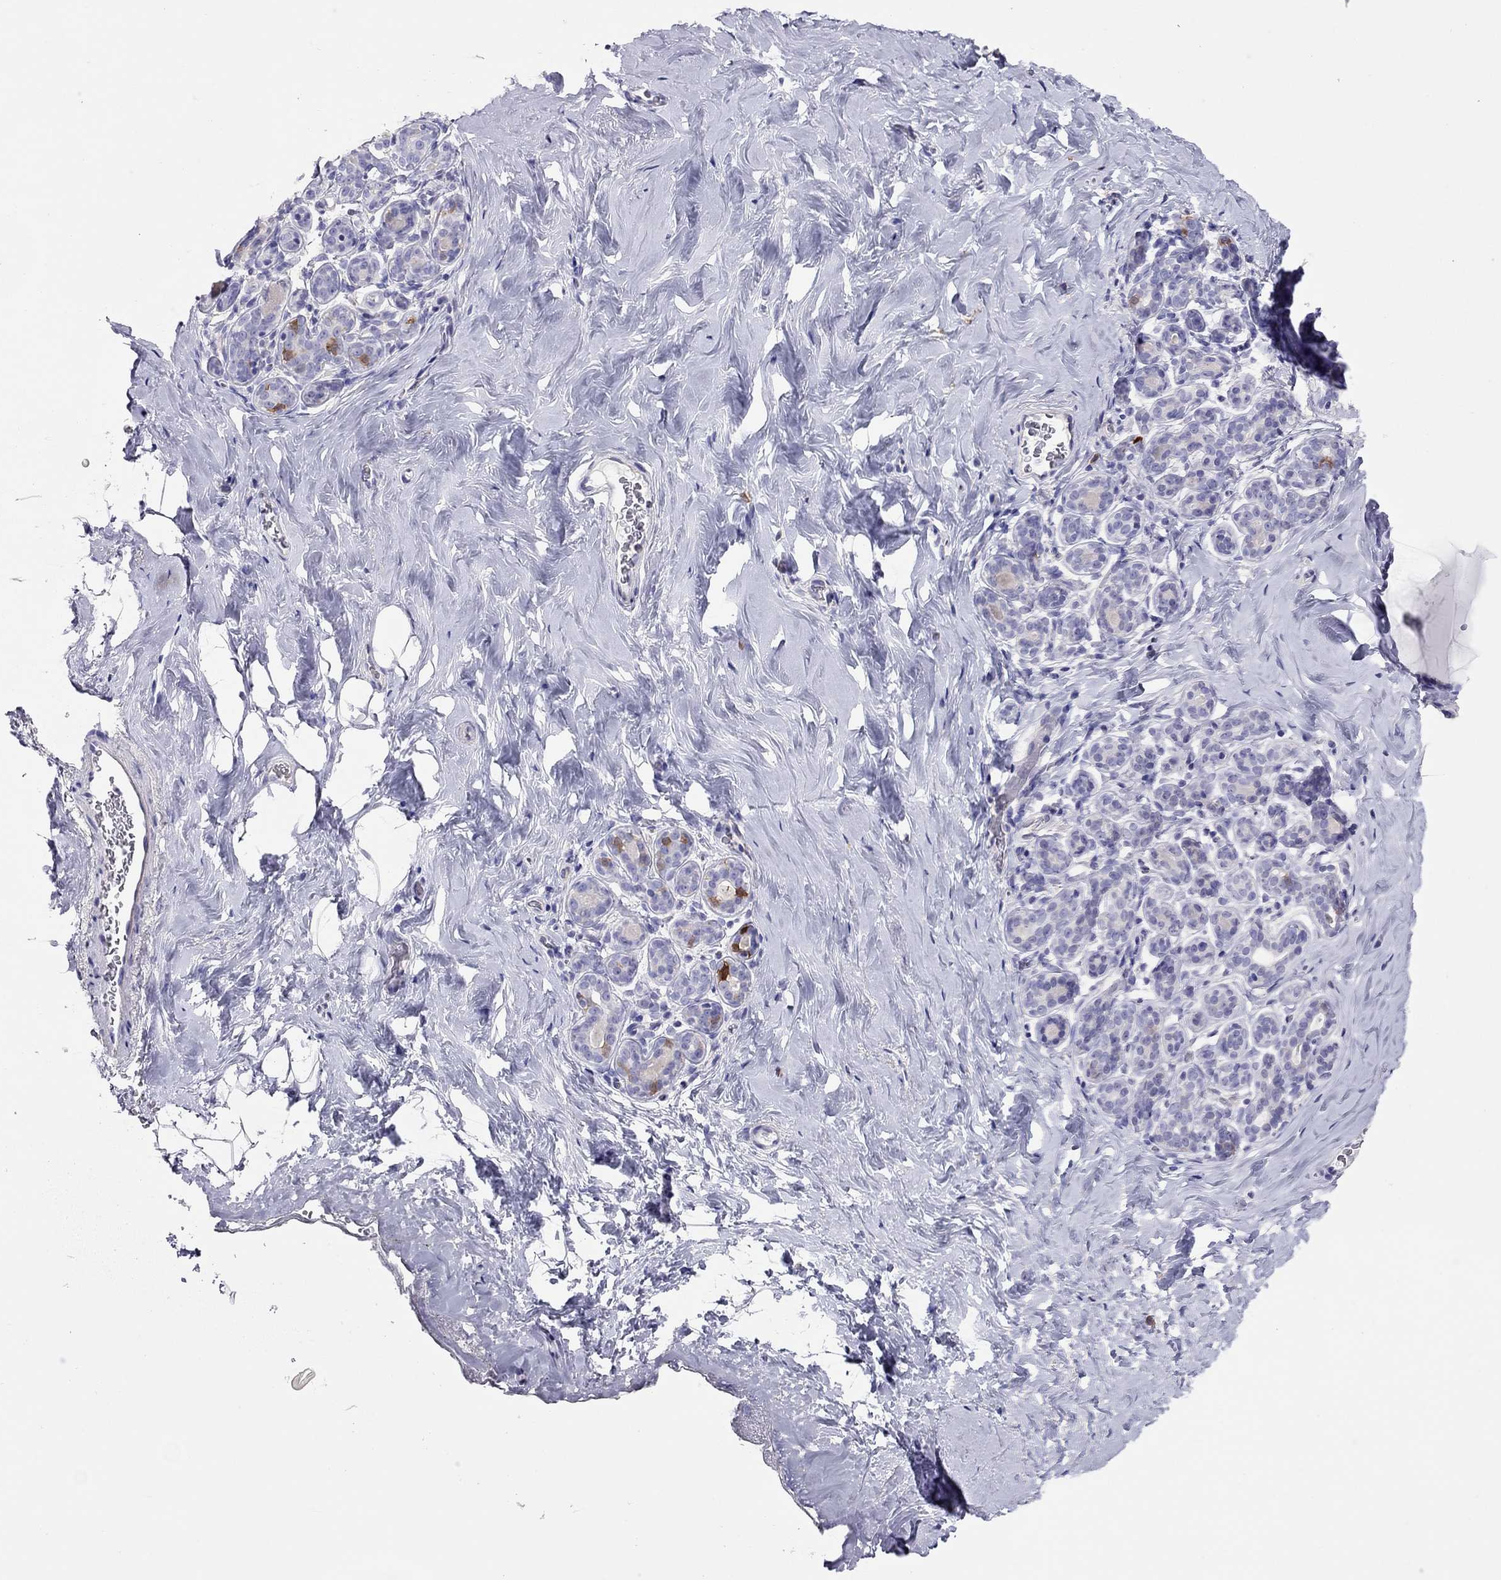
{"staining": {"intensity": "negative", "quantity": "none", "location": "none"}, "tissue": "breast", "cell_type": "Adipocytes", "image_type": "normal", "snomed": [{"axis": "morphology", "description": "Normal tissue, NOS"}, {"axis": "topography", "description": "Skin"}, {"axis": "topography", "description": "Breast"}], "caption": "Unremarkable breast was stained to show a protein in brown. There is no significant positivity in adipocytes. Brightfield microscopy of immunohistochemistry (IHC) stained with DAB (3,3'-diaminobenzidine) (brown) and hematoxylin (blue), captured at high magnification.", "gene": "ALOX15B", "patient": {"sex": "female", "age": 43}}